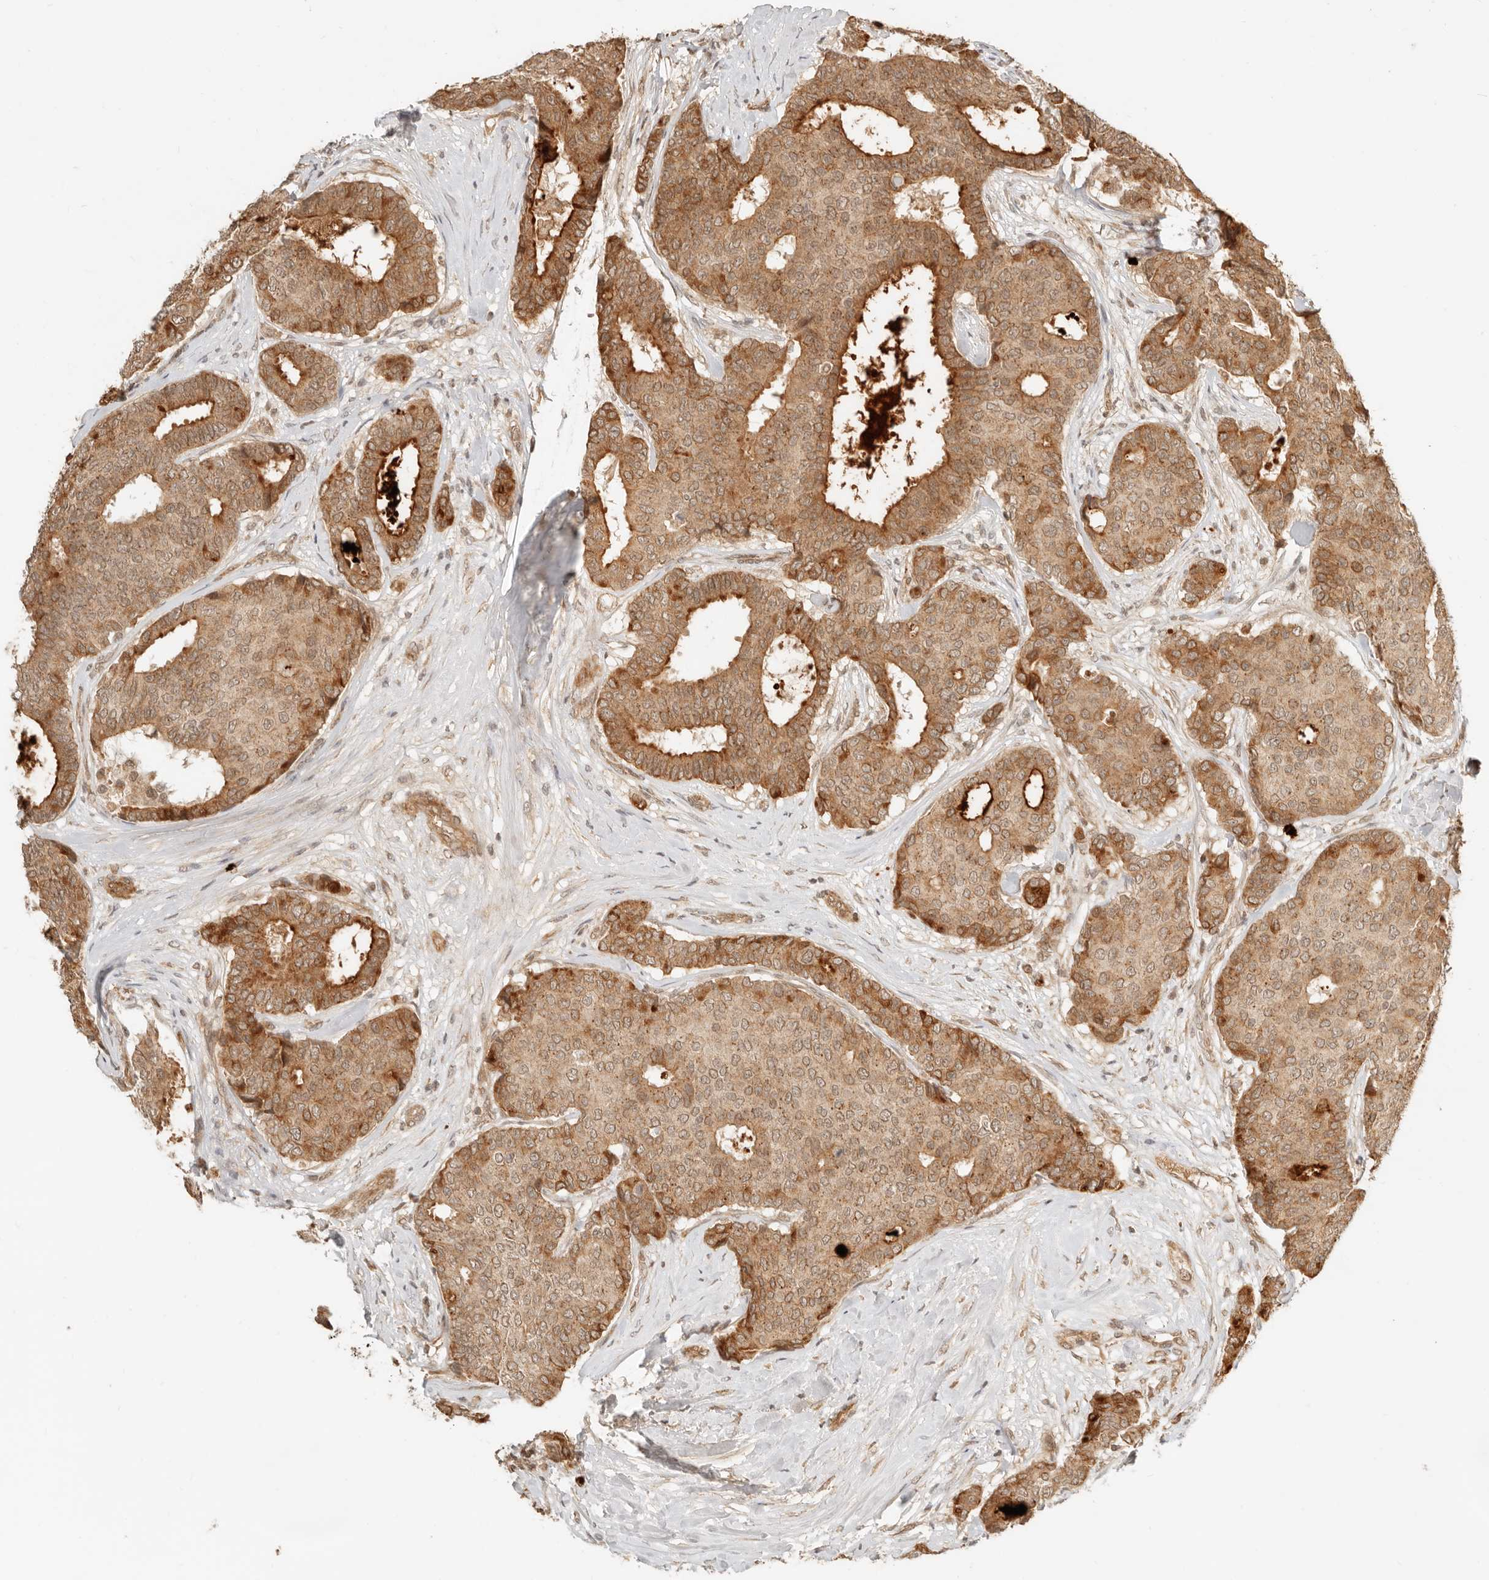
{"staining": {"intensity": "moderate", "quantity": ">75%", "location": "cytoplasmic/membranous,nuclear"}, "tissue": "breast cancer", "cell_type": "Tumor cells", "image_type": "cancer", "snomed": [{"axis": "morphology", "description": "Duct carcinoma"}, {"axis": "topography", "description": "Breast"}], "caption": "Breast cancer stained with immunohistochemistry demonstrates moderate cytoplasmic/membranous and nuclear expression in about >75% of tumor cells.", "gene": "BAALC", "patient": {"sex": "female", "age": 75}}